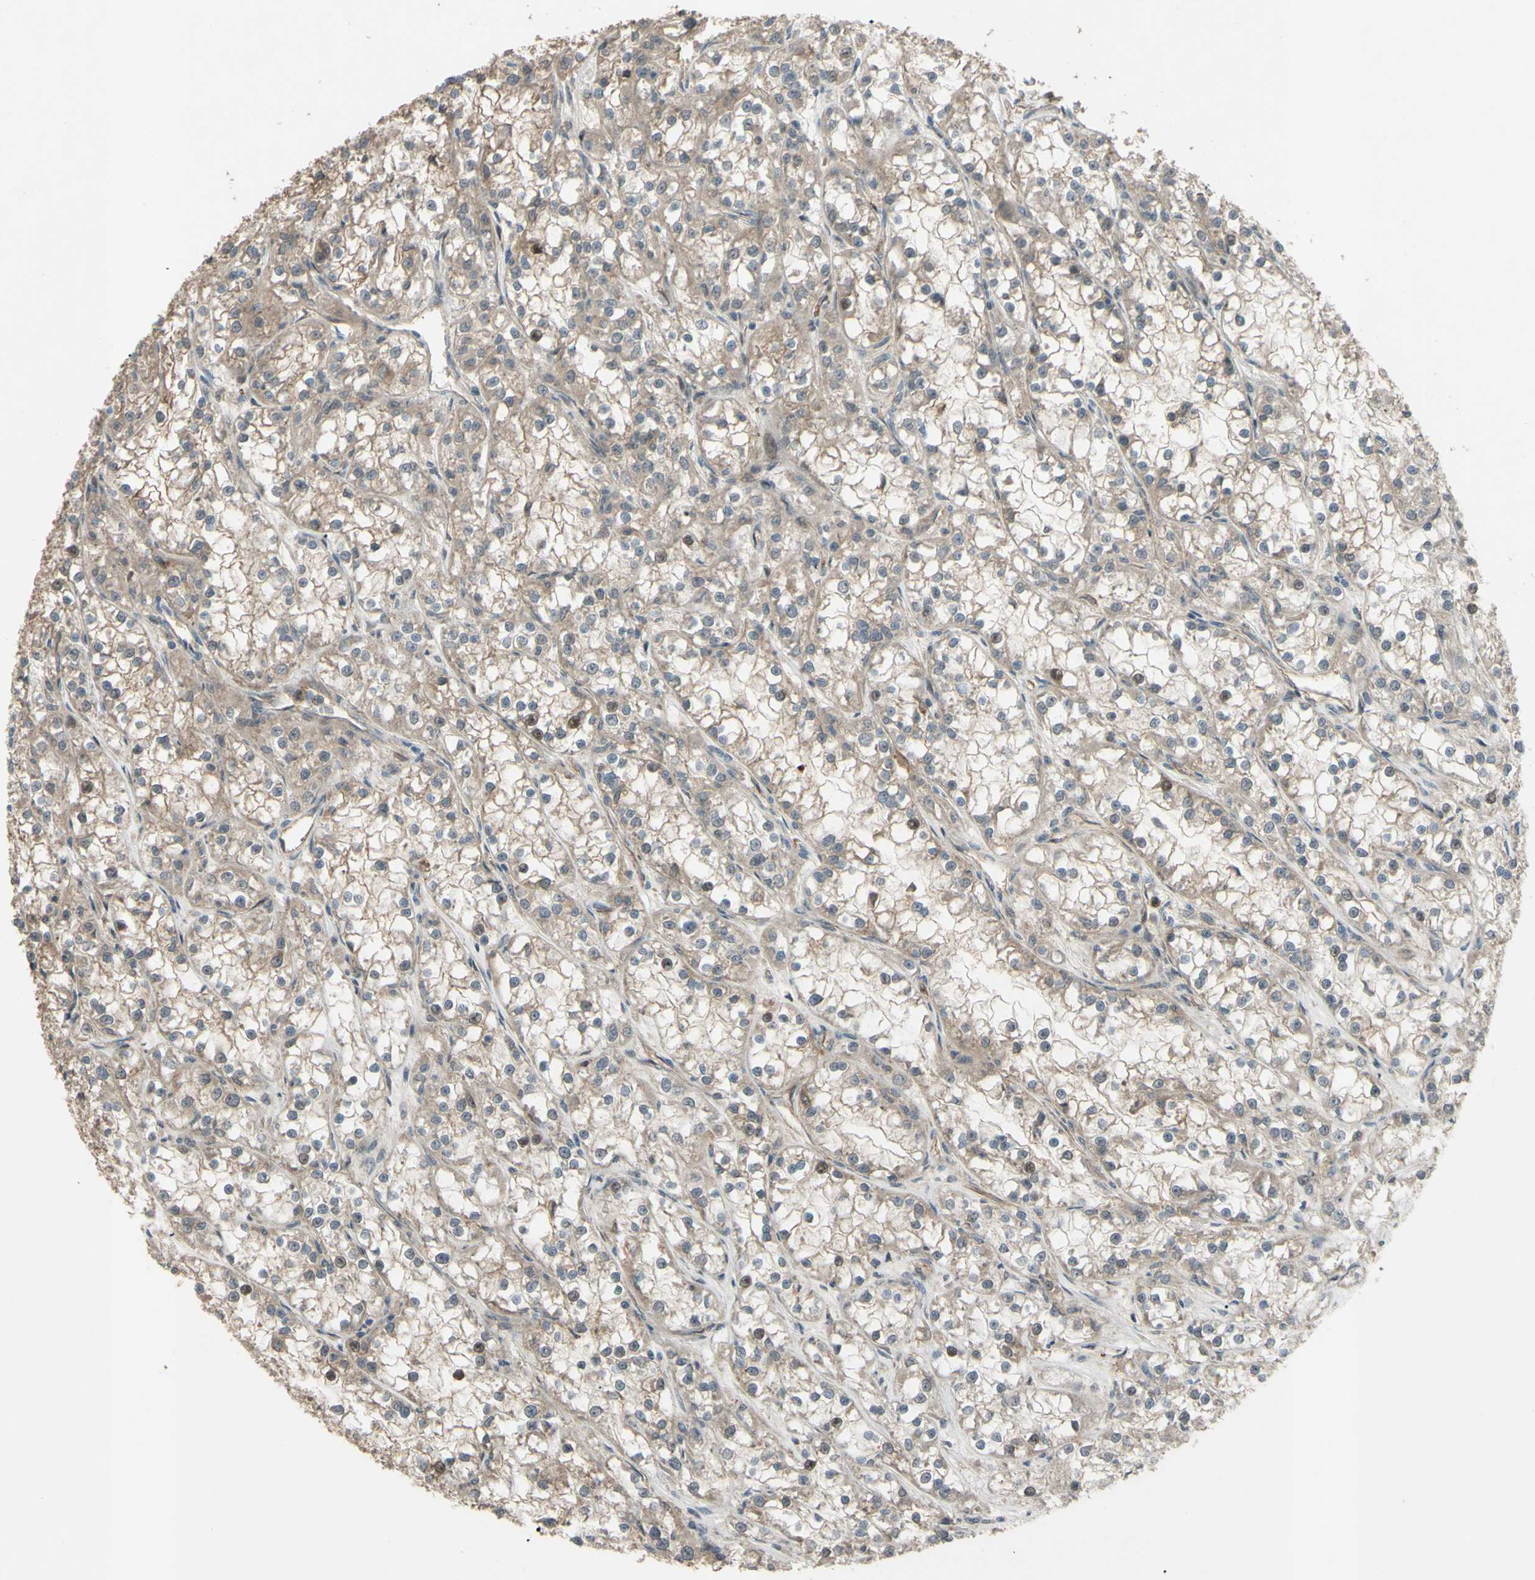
{"staining": {"intensity": "weak", "quantity": ">75%", "location": "cytoplasmic/membranous"}, "tissue": "renal cancer", "cell_type": "Tumor cells", "image_type": "cancer", "snomed": [{"axis": "morphology", "description": "Adenocarcinoma, NOS"}, {"axis": "topography", "description": "Kidney"}], "caption": "High-magnification brightfield microscopy of renal cancer (adenocarcinoma) stained with DAB (brown) and counterstained with hematoxylin (blue). tumor cells exhibit weak cytoplasmic/membranous positivity is present in approximately>75% of cells.", "gene": "SHROOM4", "patient": {"sex": "female", "age": 52}}